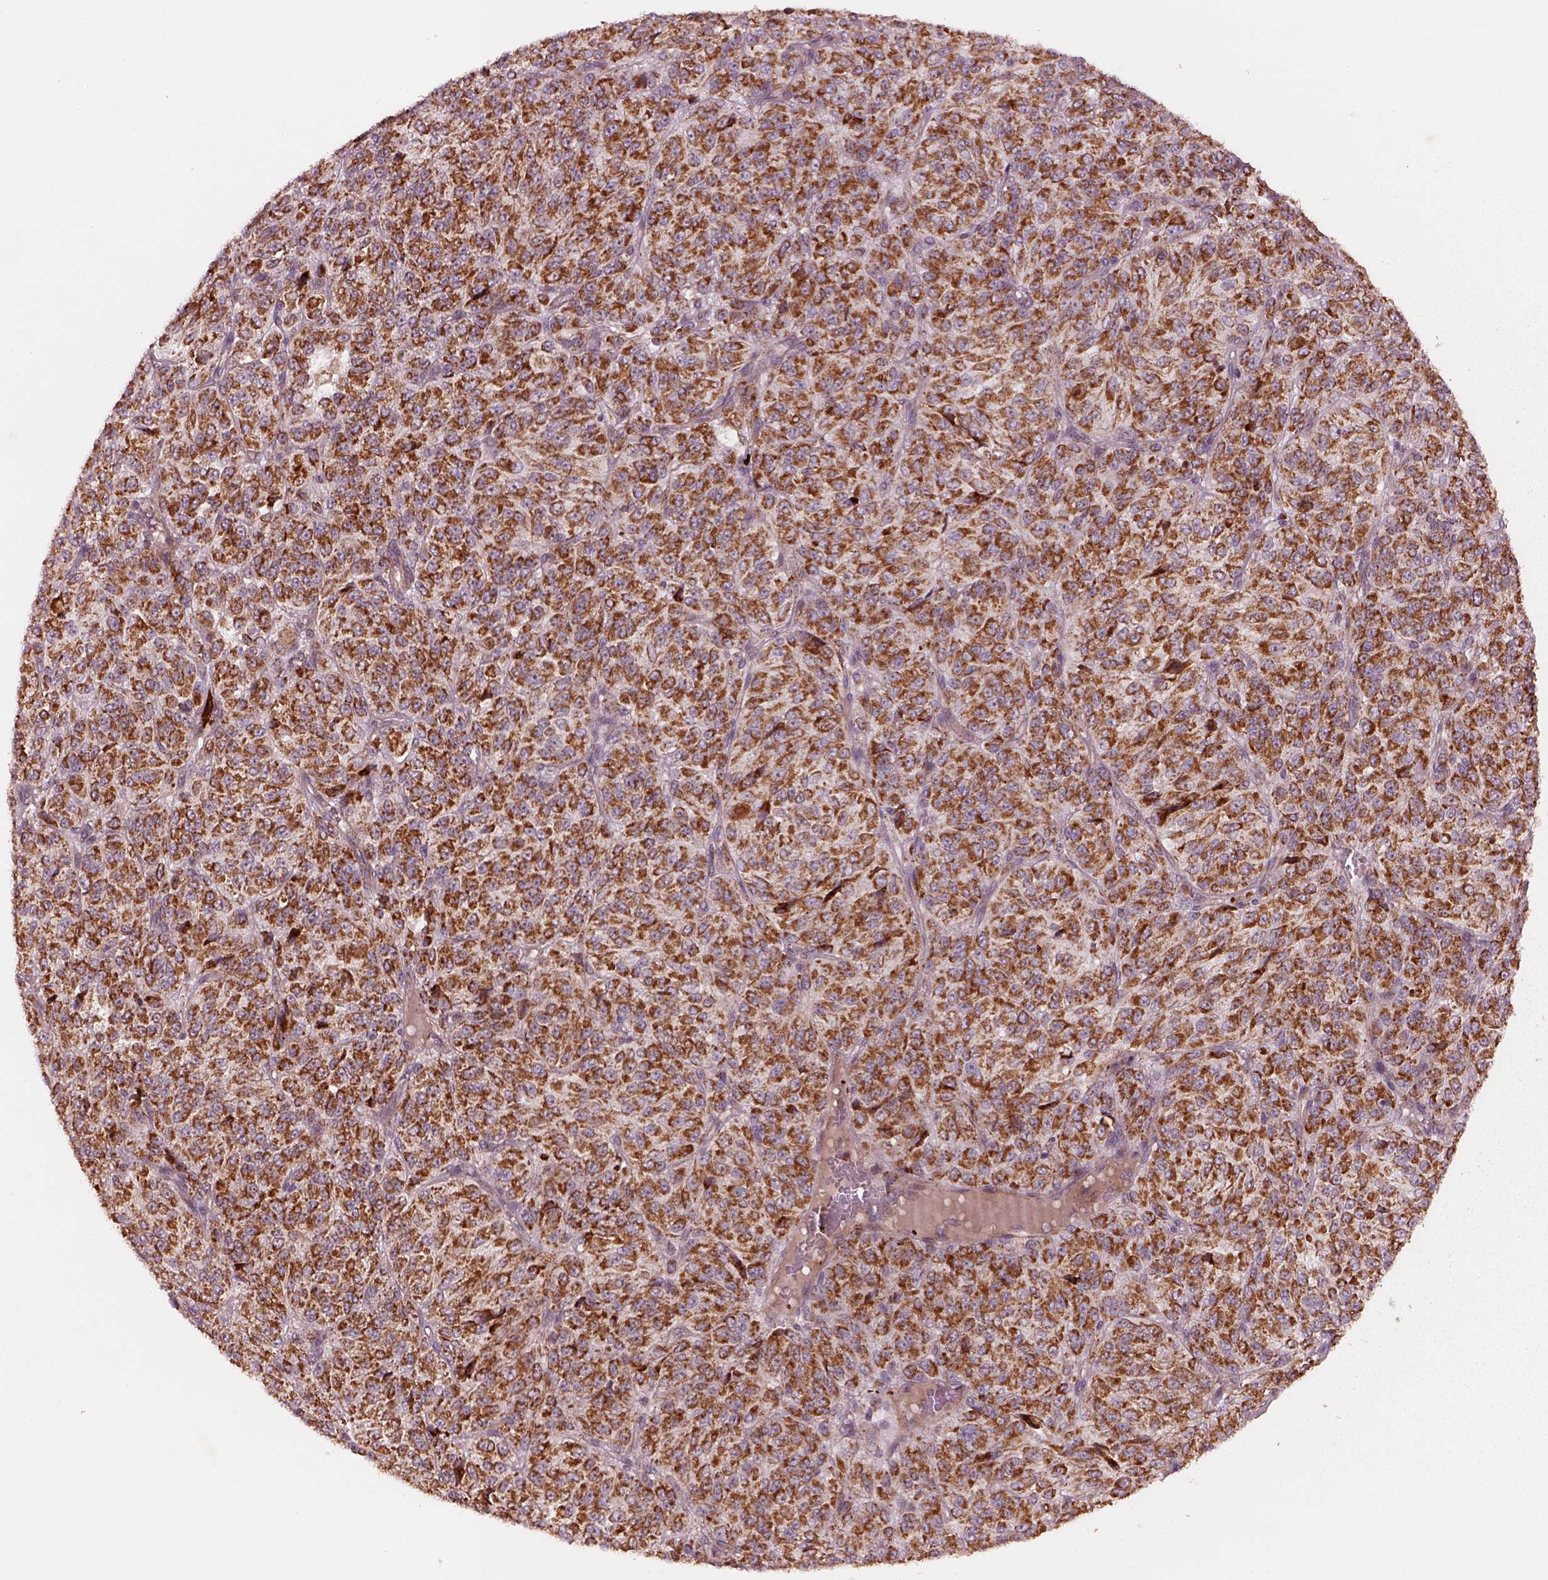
{"staining": {"intensity": "moderate", "quantity": ">75%", "location": "cytoplasmic/membranous"}, "tissue": "melanoma", "cell_type": "Tumor cells", "image_type": "cancer", "snomed": [{"axis": "morphology", "description": "Malignant melanoma, Metastatic site"}, {"axis": "topography", "description": "Brain"}], "caption": "A brown stain labels moderate cytoplasmic/membranous expression of a protein in human melanoma tumor cells. The protein is stained brown, and the nuclei are stained in blue (DAB IHC with brightfield microscopy, high magnification).", "gene": "SLC25A5", "patient": {"sex": "female", "age": 56}}